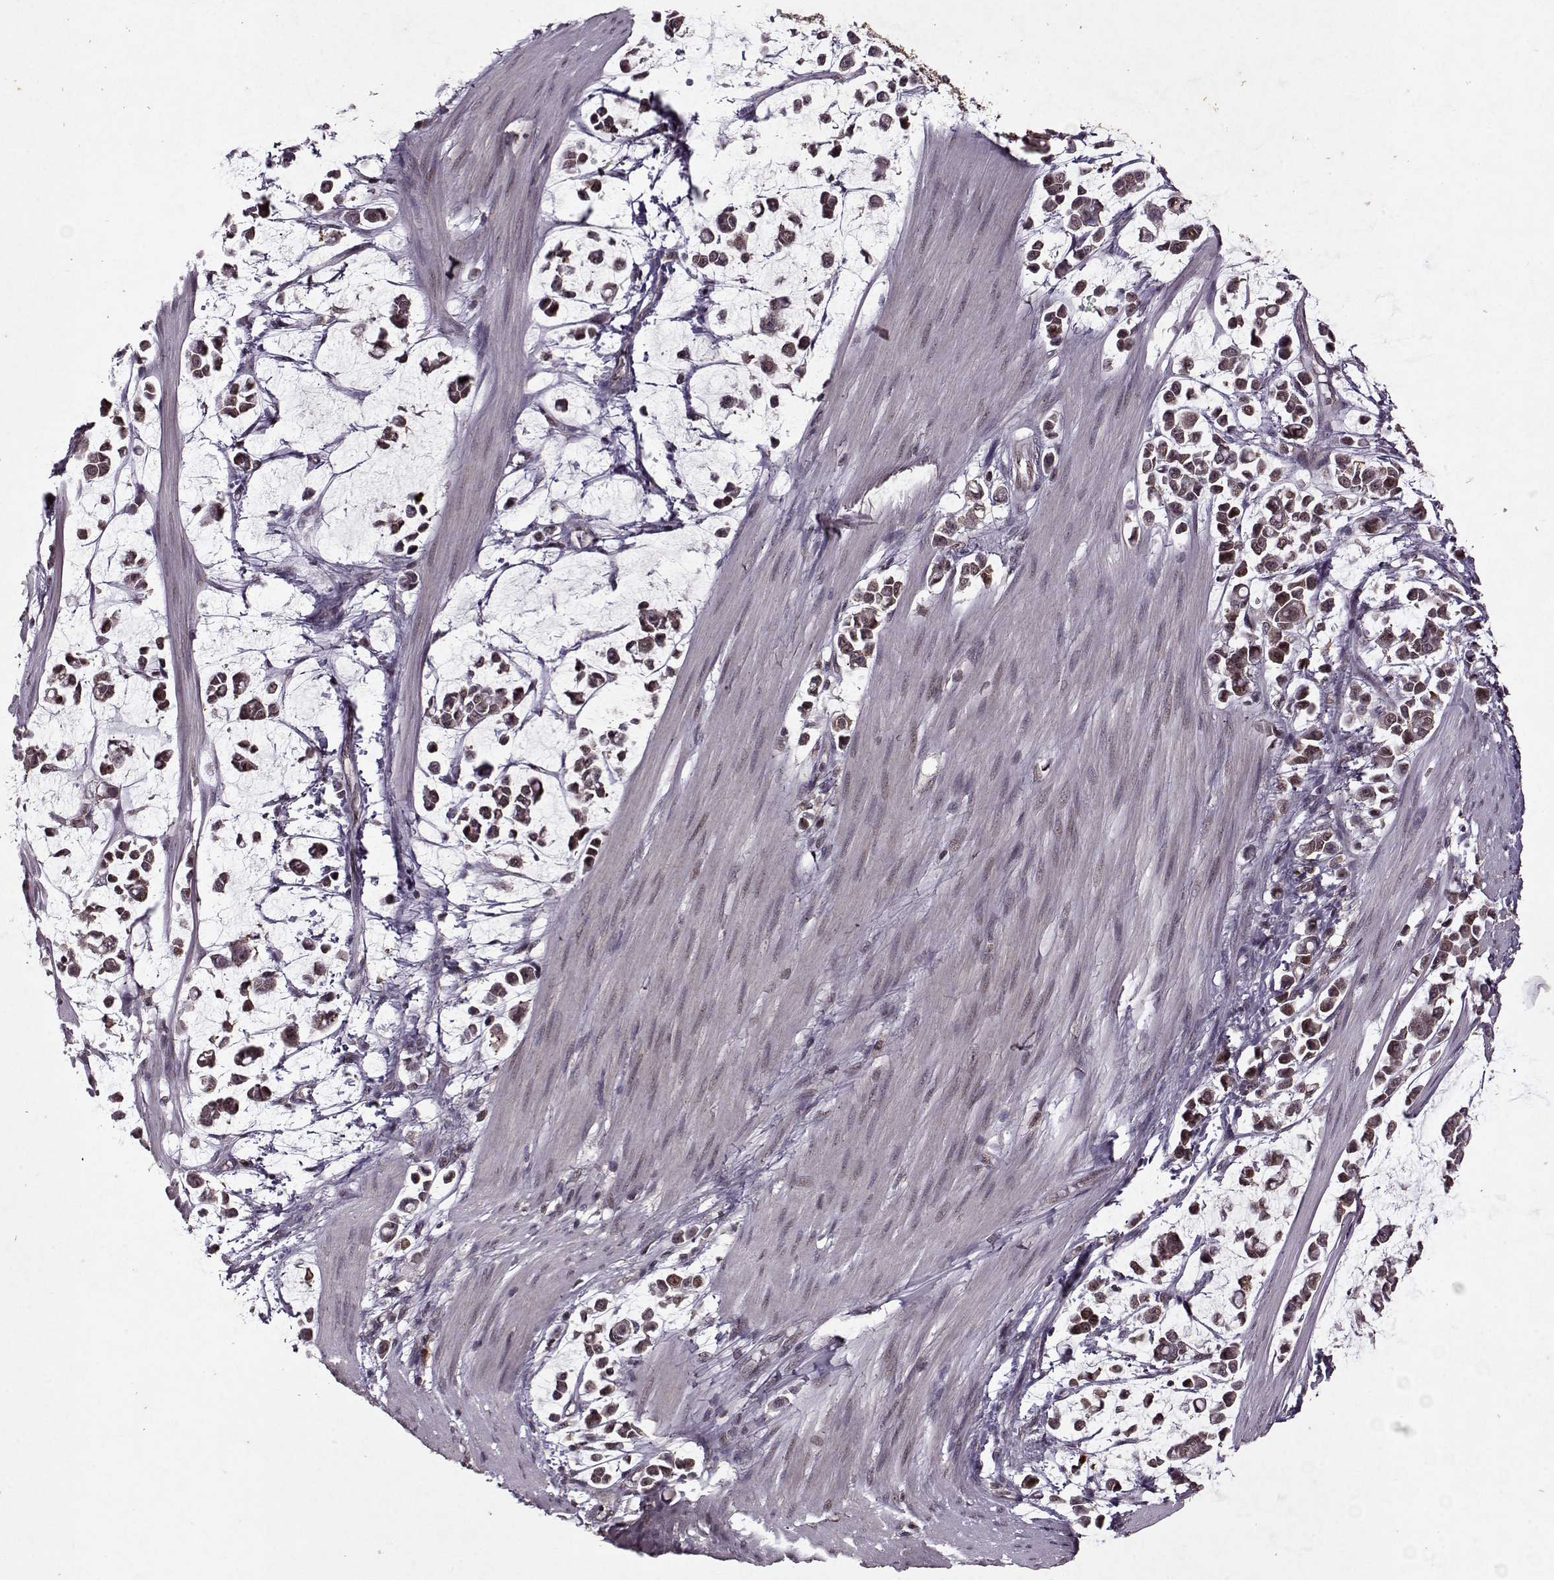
{"staining": {"intensity": "weak", "quantity": ">75%", "location": "cytoplasmic/membranous,nuclear"}, "tissue": "stomach cancer", "cell_type": "Tumor cells", "image_type": "cancer", "snomed": [{"axis": "morphology", "description": "Adenocarcinoma, NOS"}, {"axis": "topography", "description": "Stomach"}], "caption": "Protein staining by immunohistochemistry reveals weak cytoplasmic/membranous and nuclear staining in about >75% of tumor cells in stomach adenocarcinoma. The staining was performed using DAB, with brown indicating positive protein expression. Nuclei are stained blue with hematoxylin.", "gene": "PSMA7", "patient": {"sex": "male", "age": 82}}